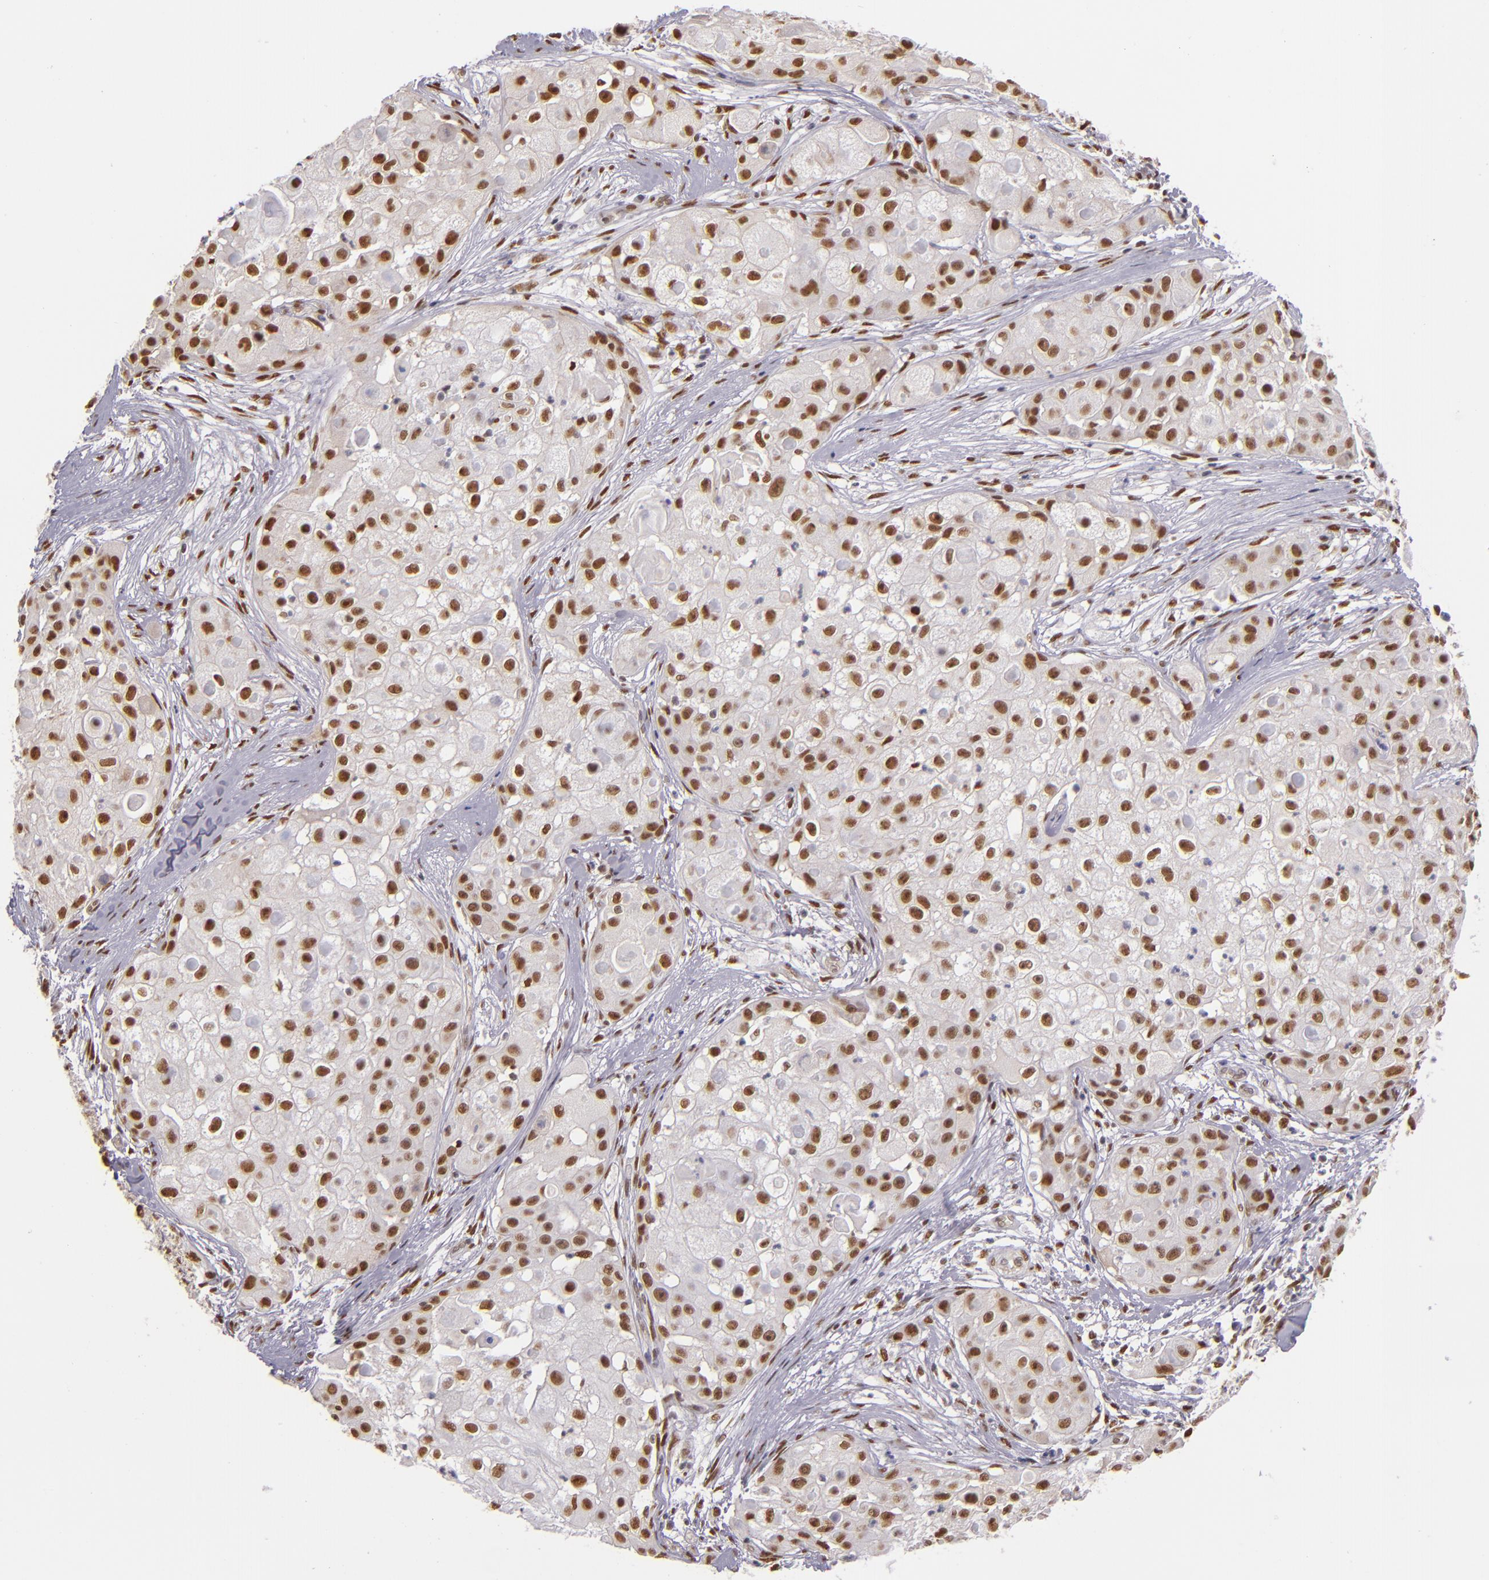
{"staining": {"intensity": "moderate", "quantity": ">75%", "location": "nuclear"}, "tissue": "skin cancer", "cell_type": "Tumor cells", "image_type": "cancer", "snomed": [{"axis": "morphology", "description": "Squamous cell carcinoma, NOS"}, {"axis": "topography", "description": "Skin"}], "caption": "Squamous cell carcinoma (skin) was stained to show a protein in brown. There is medium levels of moderate nuclear positivity in about >75% of tumor cells.", "gene": "NCOR2", "patient": {"sex": "female", "age": 57}}